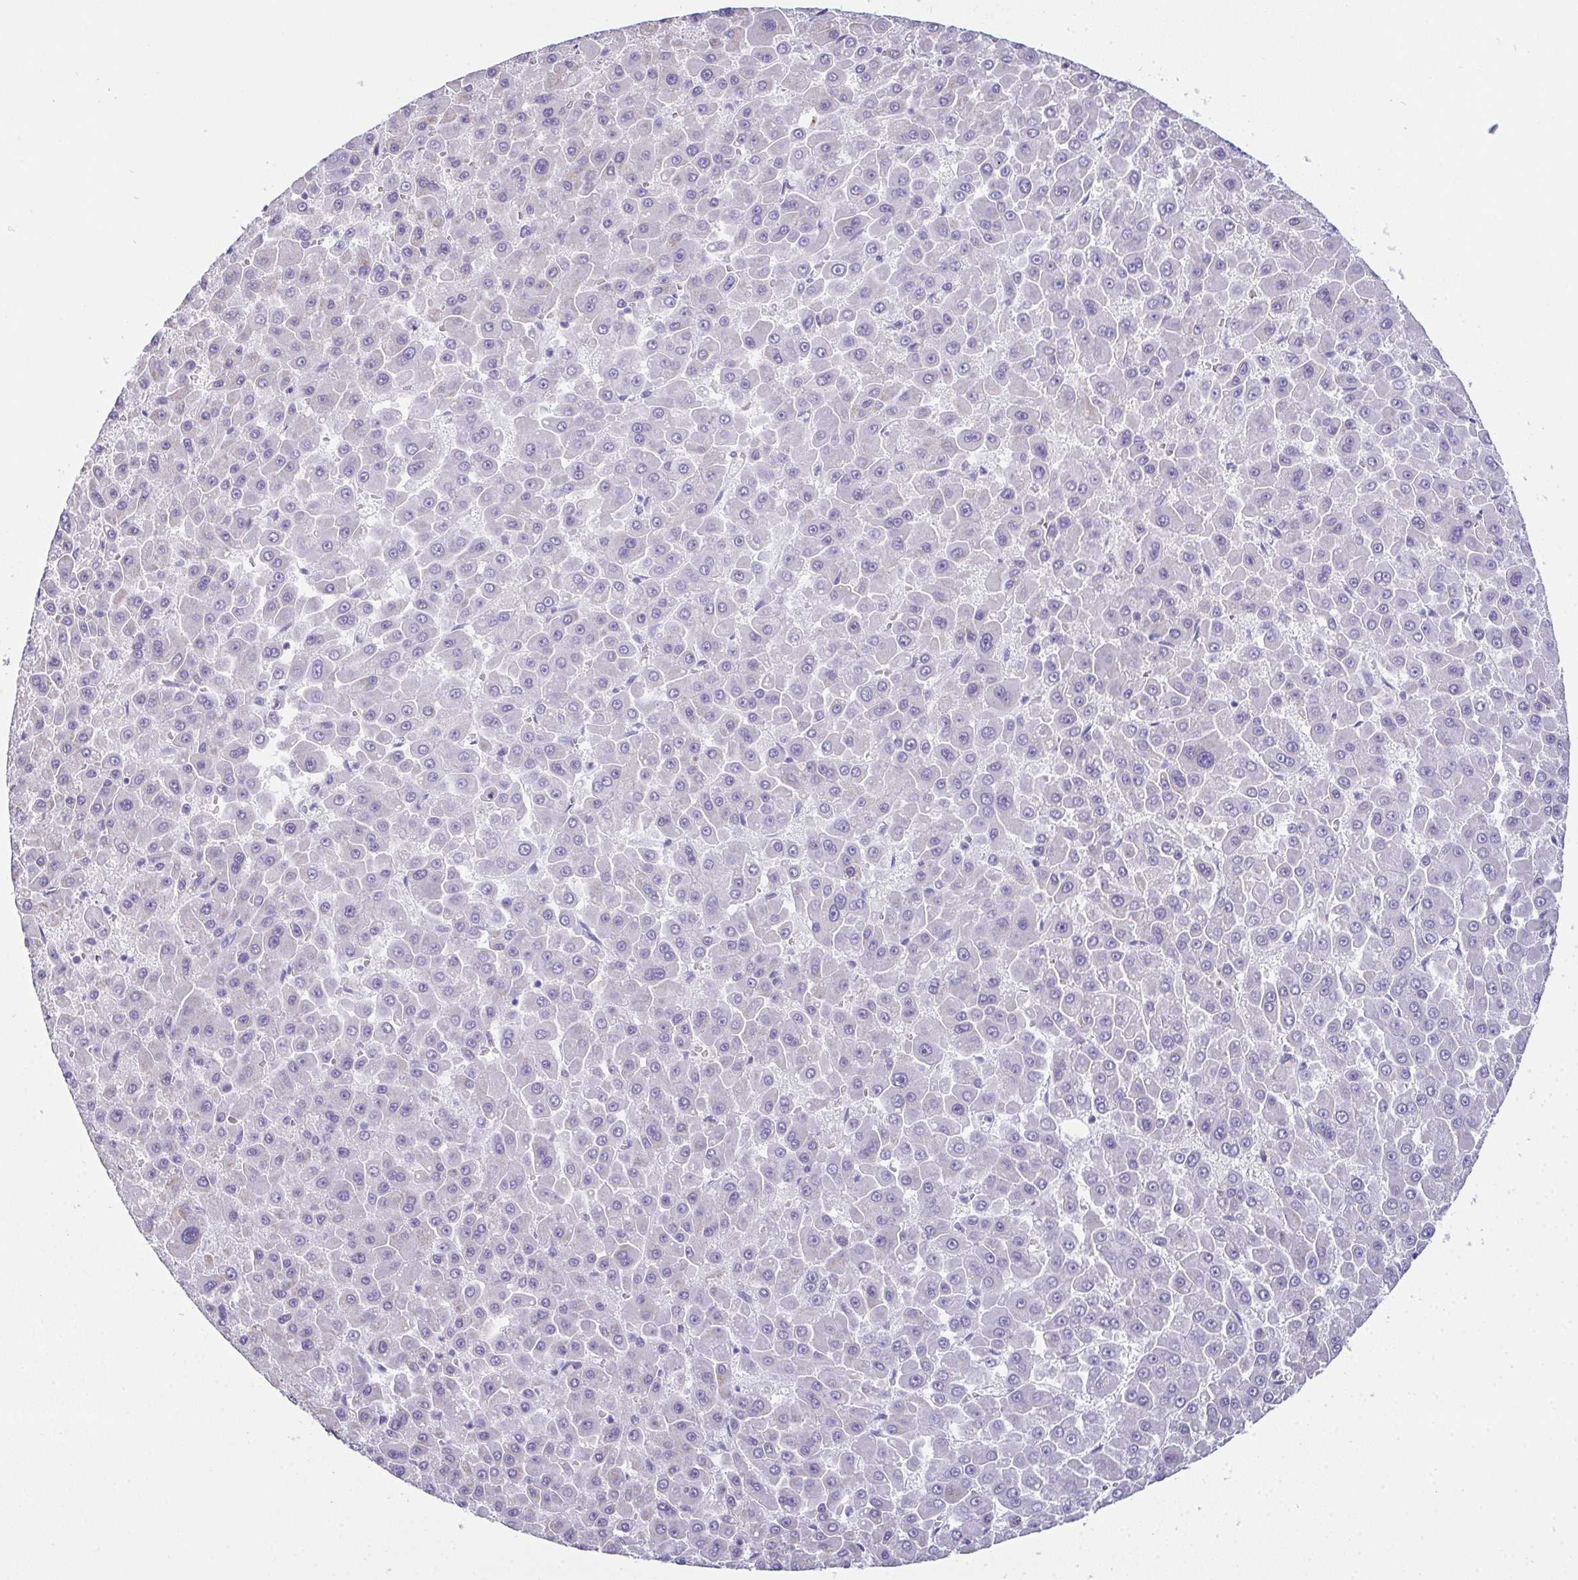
{"staining": {"intensity": "negative", "quantity": "none", "location": "none"}, "tissue": "liver cancer", "cell_type": "Tumor cells", "image_type": "cancer", "snomed": [{"axis": "morphology", "description": "Carcinoma, Hepatocellular, NOS"}, {"axis": "topography", "description": "Liver"}], "caption": "DAB immunohistochemical staining of human liver cancer (hepatocellular carcinoma) displays no significant expression in tumor cells. (DAB (3,3'-diaminobenzidine) IHC with hematoxylin counter stain).", "gene": "TEX19", "patient": {"sex": "male", "age": 78}}